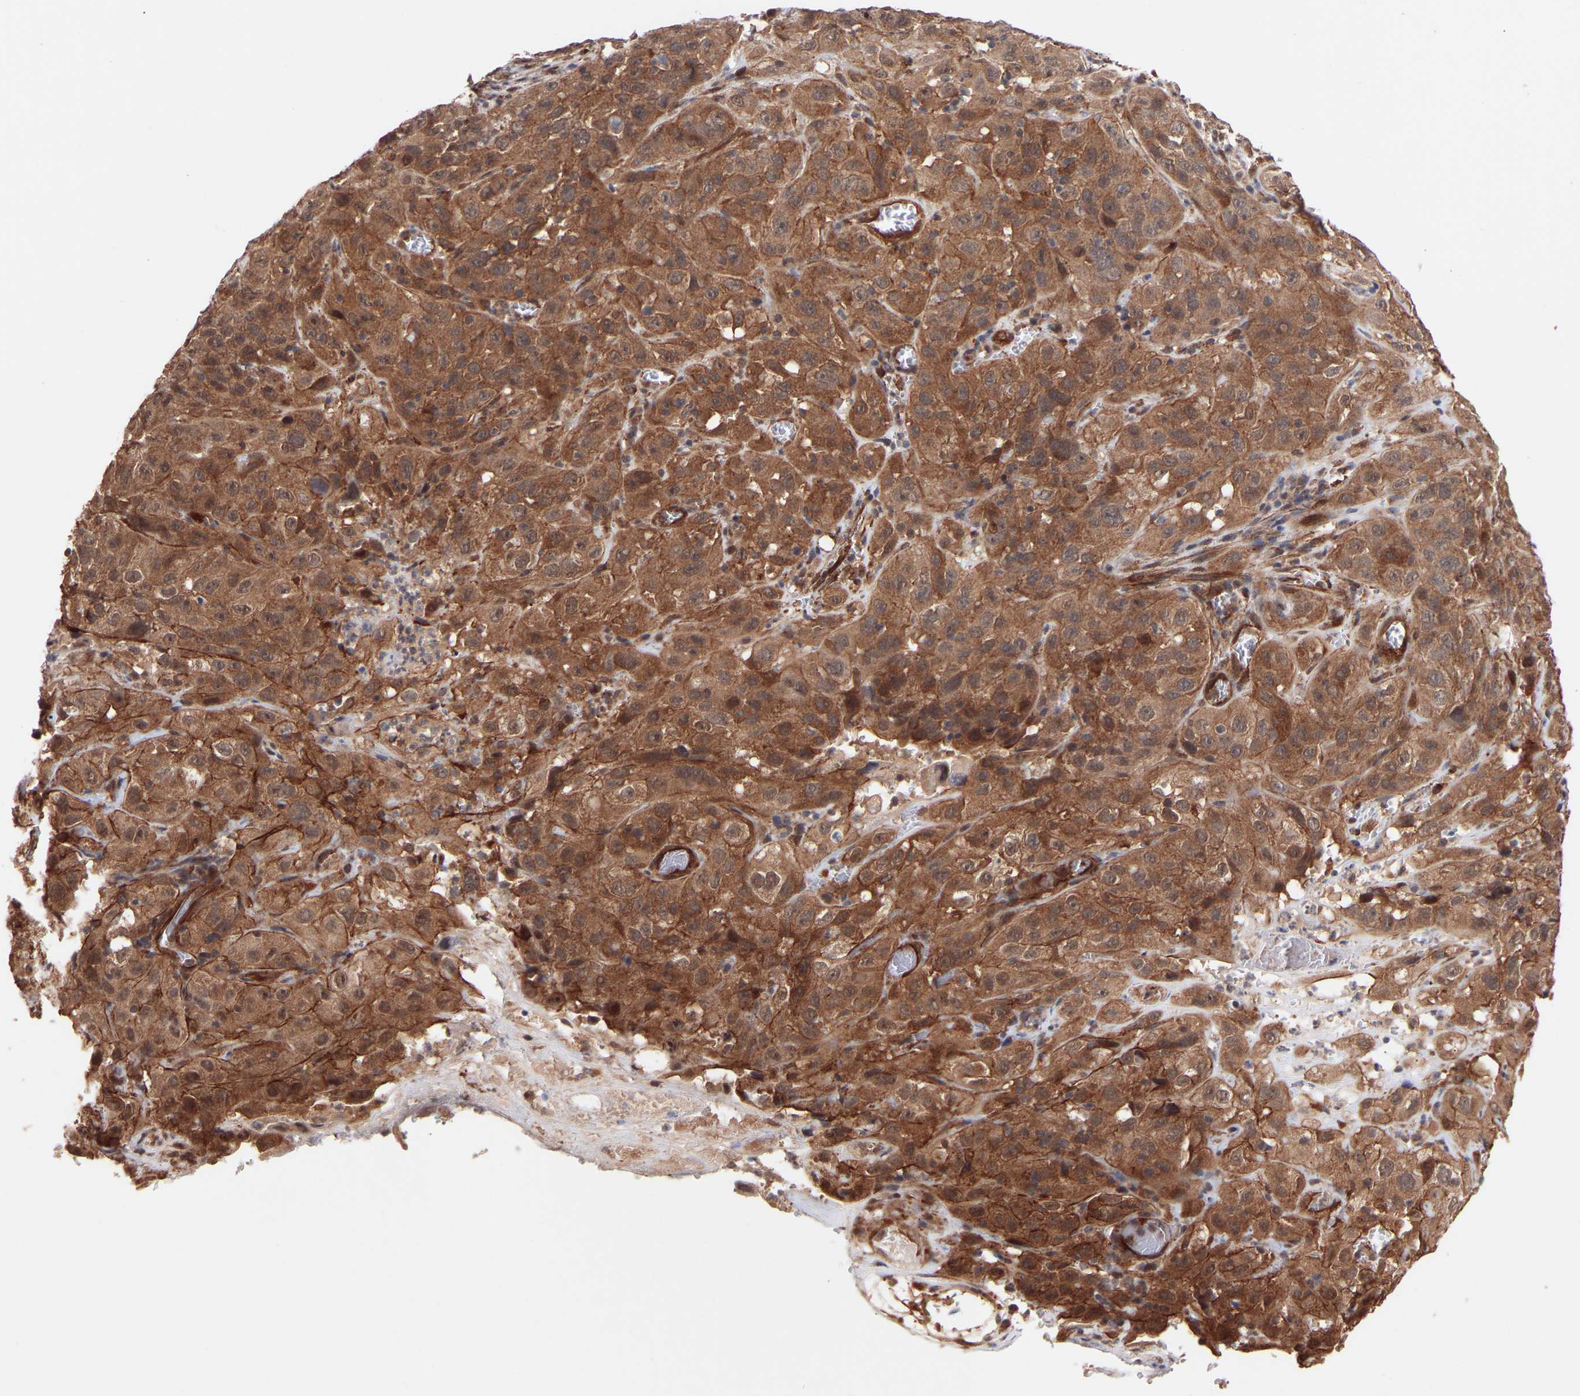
{"staining": {"intensity": "strong", "quantity": ">75%", "location": "cytoplasmic/membranous"}, "tissue": "cervical cancer", "cell_type": "Tumor cells", "image_type": "cancer", "snomed": [{"axis": "morphology", "description": "Squamous cell carcinoma, NOS"}, {"axis": "topography", "description": "Cervix"}], "caption": "DAB (3,3'-diaminobenzidine) immunohistochemical staining of squamous cell carcinoma (cervical) reveals strong cytoplasmic/membranous protein staining in approximately >75% of tumor cells.", "gene": "PDLIM5", "patient": {"sex": "female", "age": 32}}